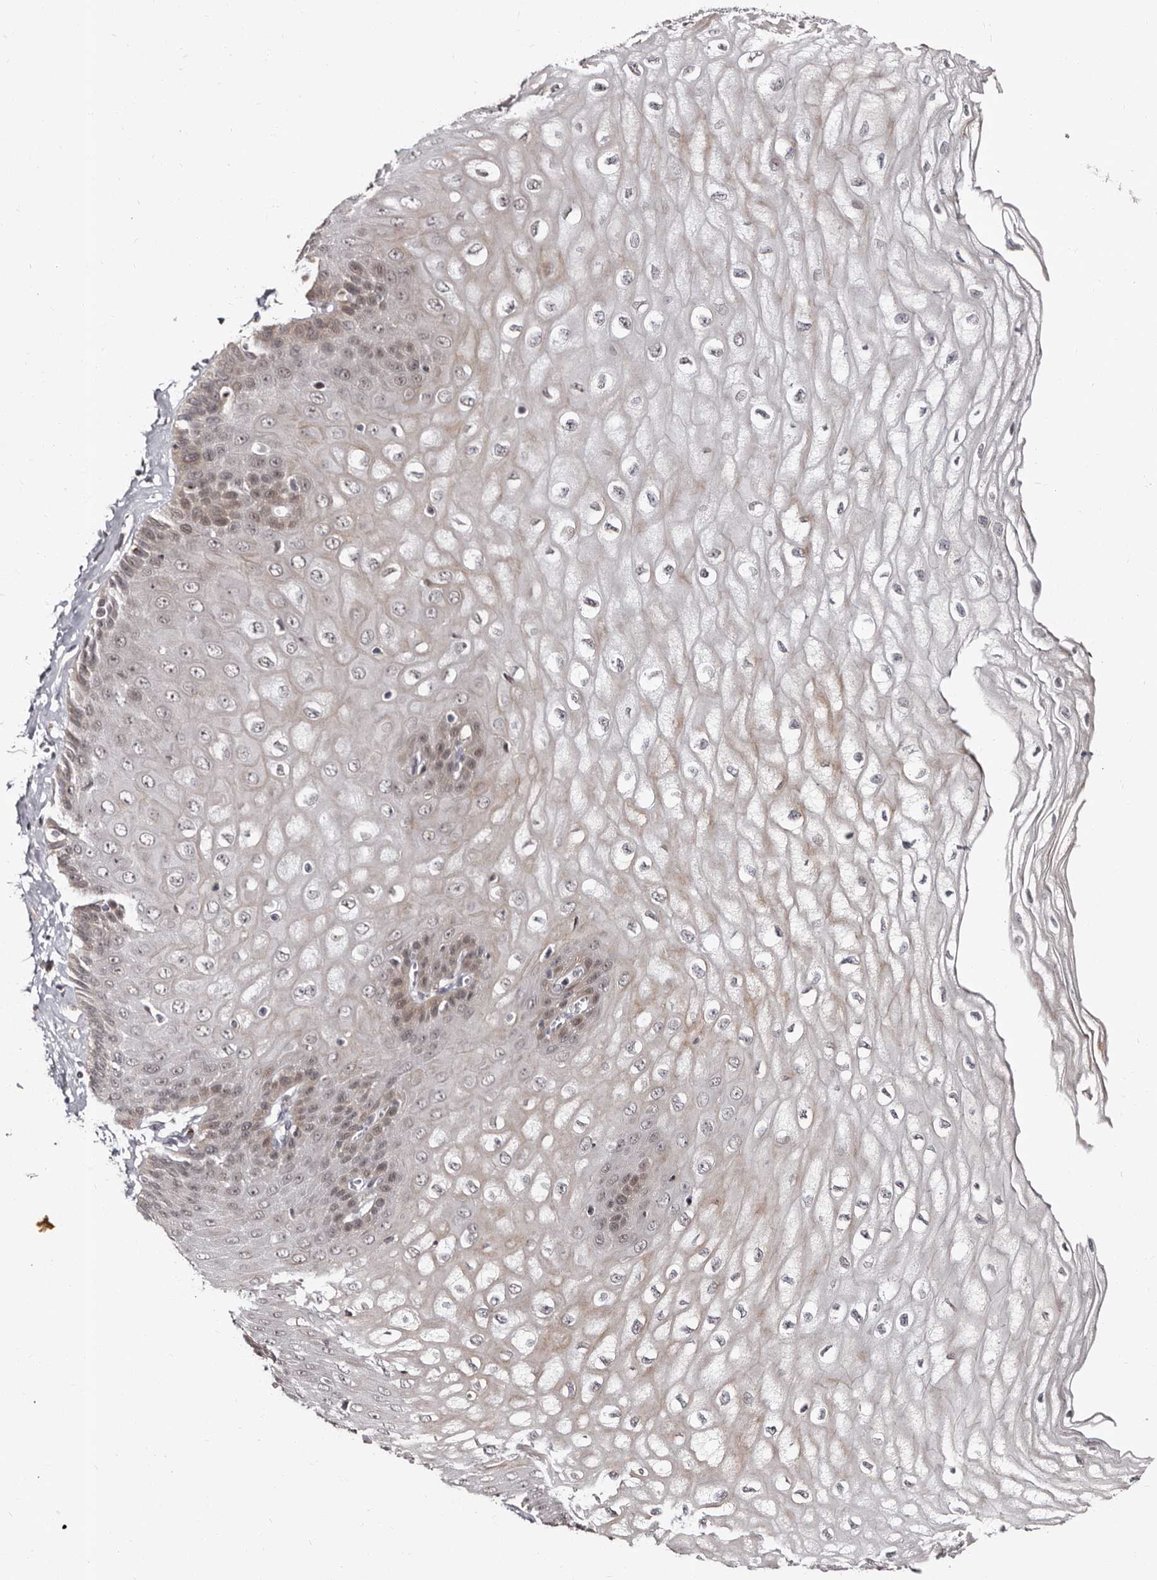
{"staining": {"intensity": "moderate", "quantity": ">75%", "location": "cytoplasmic/membranous,nuclear"}, "tissue": "esophagus", "cell_type": "Squamous epithelial cells", "image_type": "normal", "snomed": [{"axis": "morphology", "description": "Normal tissue, NOS"}, {"axis": "topography", "description": "Esophagus"}], "caption": "Protein expression analysis of unremarkable human esophagus reveals moderate cytoplasmic/membranous,nuclear staining in approximately >75% of squamous epithelial cells. (DAB IHC with brightfield microscopy, high magnification).", "gene": "PHF20L1", "patient": {"sex": "male", "age": 60}}